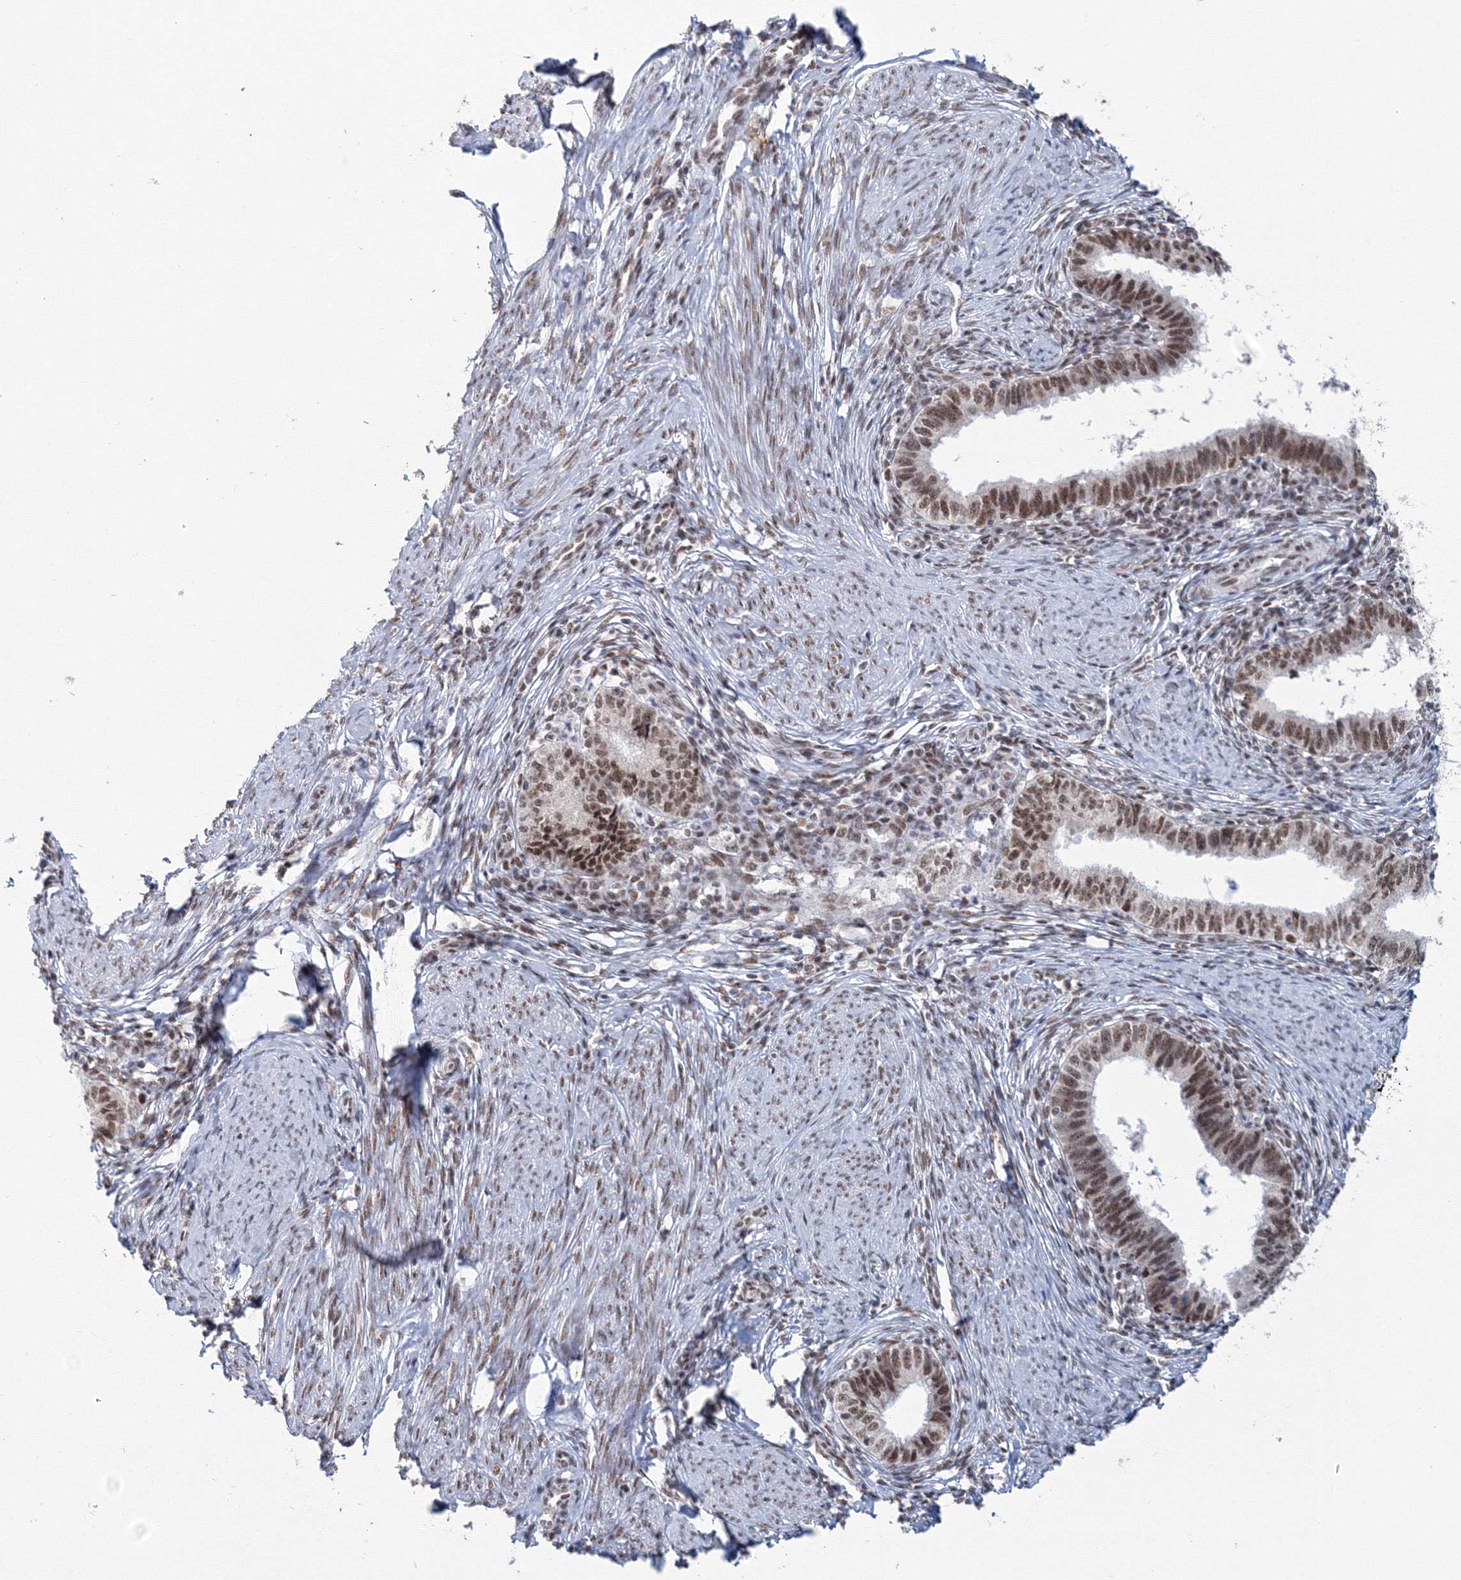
{"staining": {"intensity": "moderate", "quantity": ">75%", "location": "nuclear"}, "tissue": "cervical cancer", "cell_type": "Tumor cells", "image_type": "cancer", "snomed": [{"axis": "morphology", "description": "Adenocarcinoma, NOS"}, {"axis": "topography", "description": "Cervix"}], "caption": "Human adenocarcinoma (cervical) stained with a protein marker displays moderate staining in tumor cells.", "gene": "SF3B6", "patient": {"sex": "female", "age": 36}}